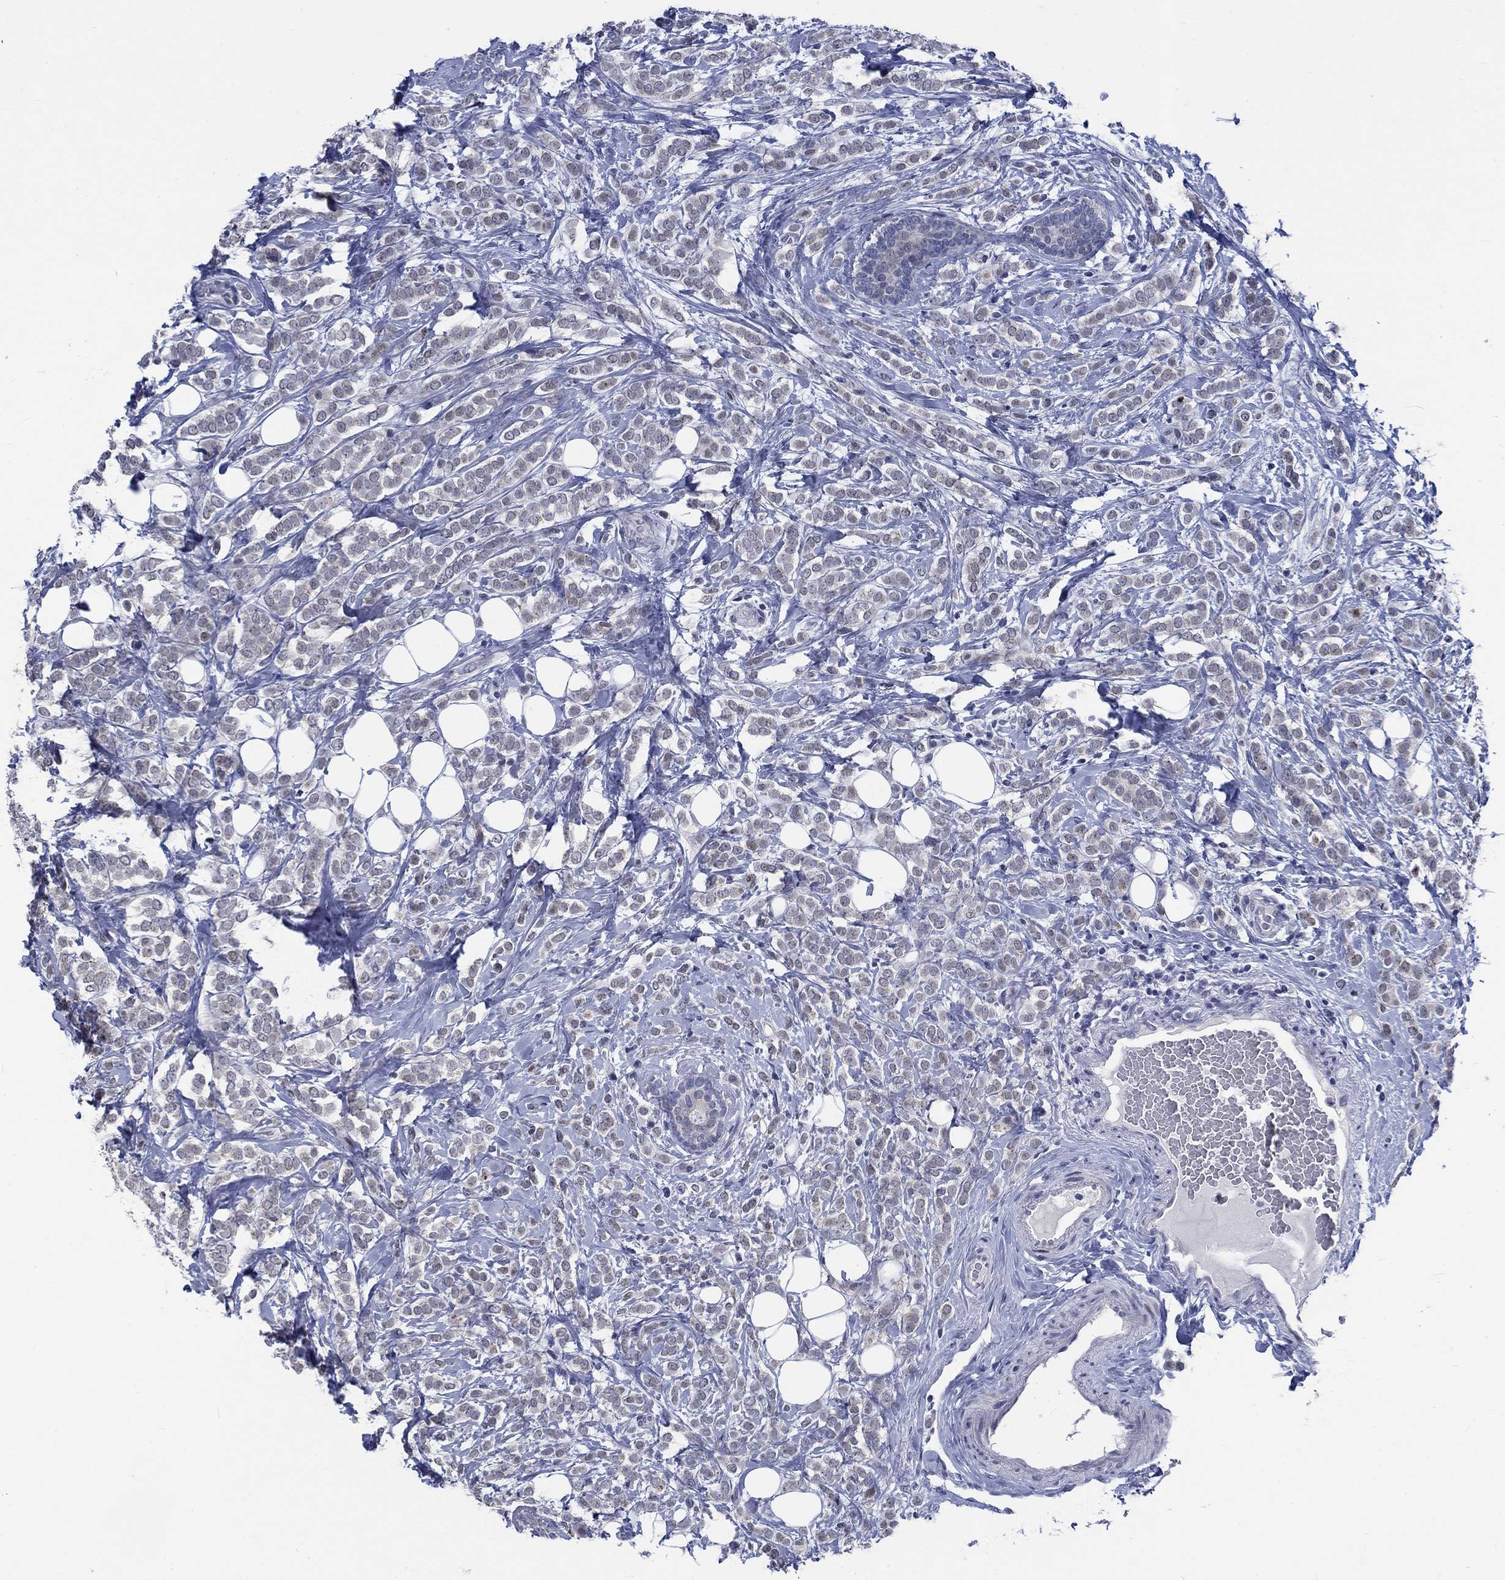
{"staining": {"intensity": "negative", "quantity": "none", "location": "none"}, "tissue": "breast cancer", "cell_type": "Tumor cells", "image_type": "cancer", "snomed": [{"axis": "morphology", "description": "Lobular carcinoma"}, {"axis": "topography", "description": "Breast"}], "caption": "There is no significant staining in tumor cells of breast cancer (lobular carcinoma).", "gene": "NEU3", "patient": {"sex": "female", "age": 49}}